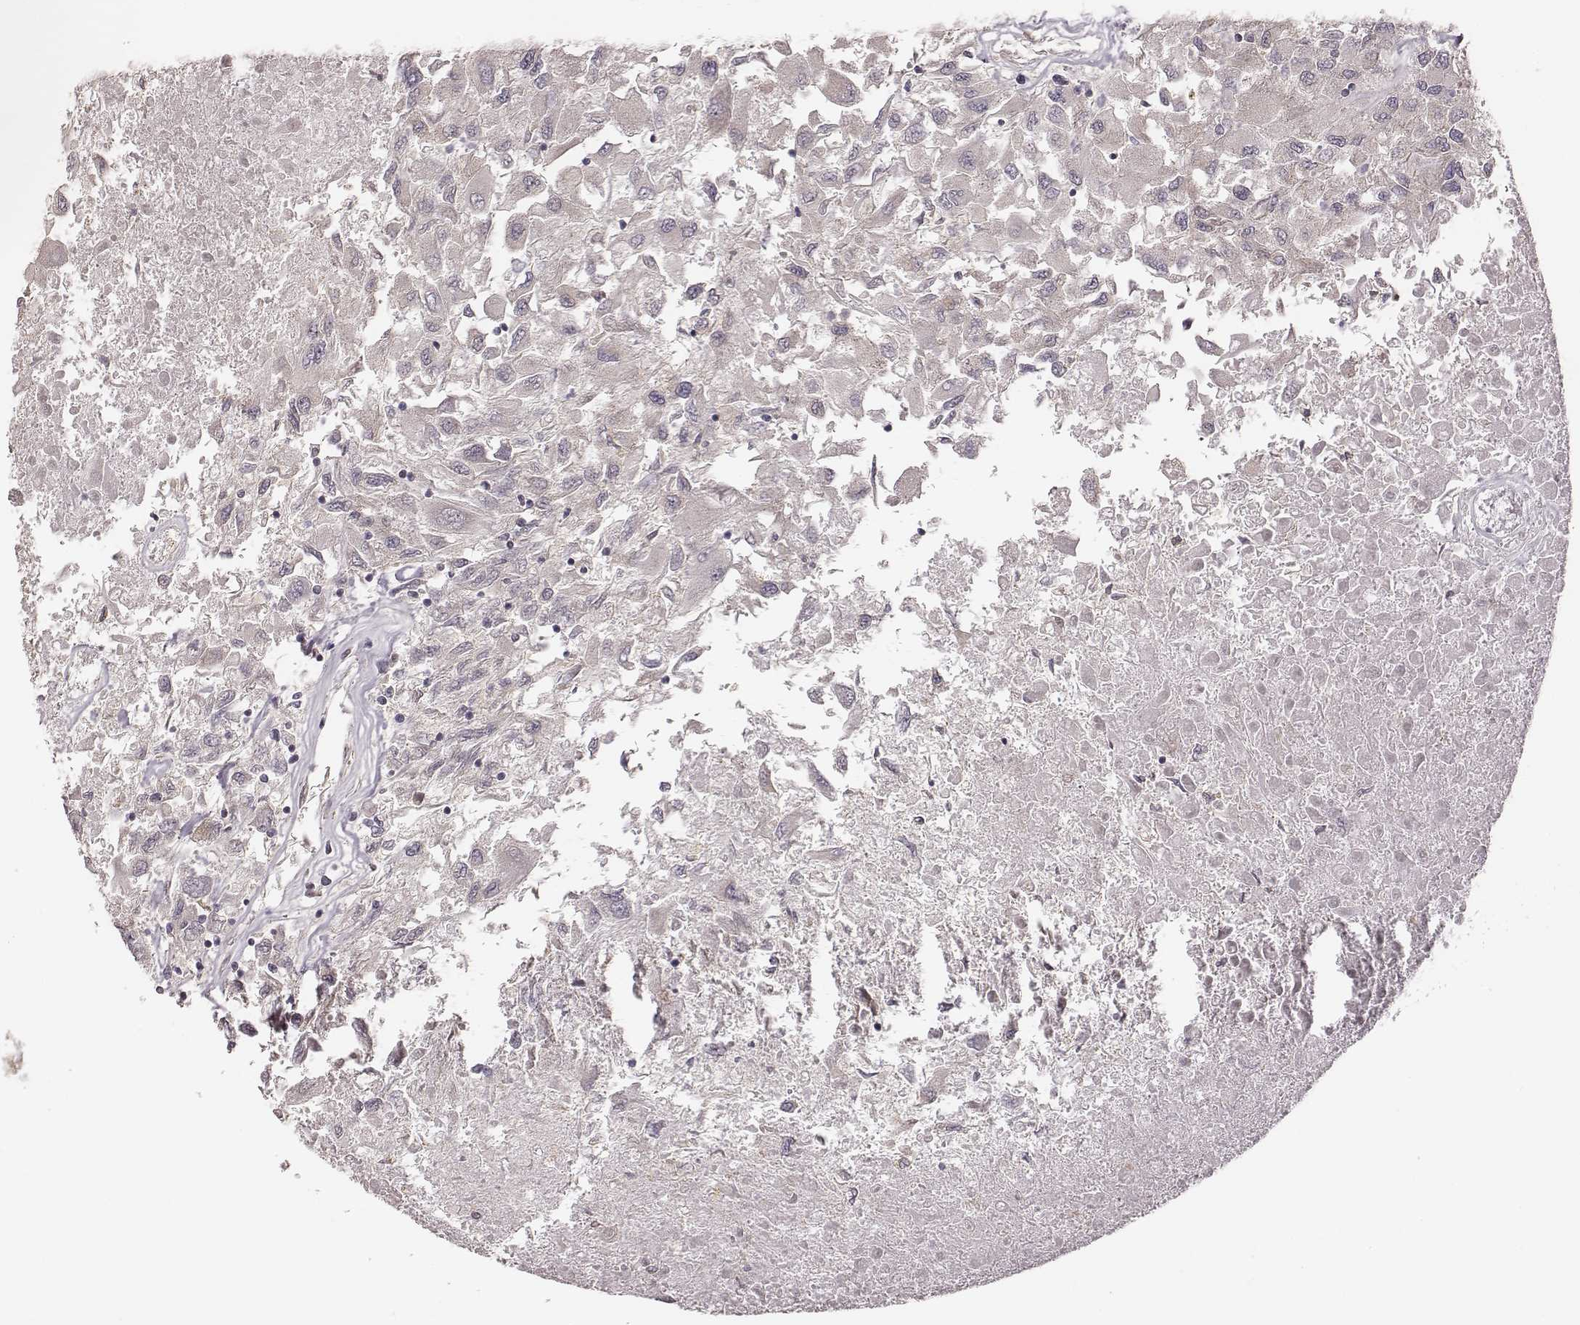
{"staining": {"intensity": "negative", "quantity": "none", "location": "none"}, "tissue": "renal cancer", "cell_type": "Tumor cells", "image_type": "cancer", "snomed": [{"axis": "morphology", "description": "Adenocarcinoma, NOS"}, {"axis": "topography", "description": "Kidney"}], "caption": "The photomicrograph exhibits no significant expression in tumor cells of renal adenocarcinoma. (Immunohistochemistry (ihc), brightfield microscopy, high magnification).", "gene": "VPS26A", "patient": {"sex": "female", "age": 76}}